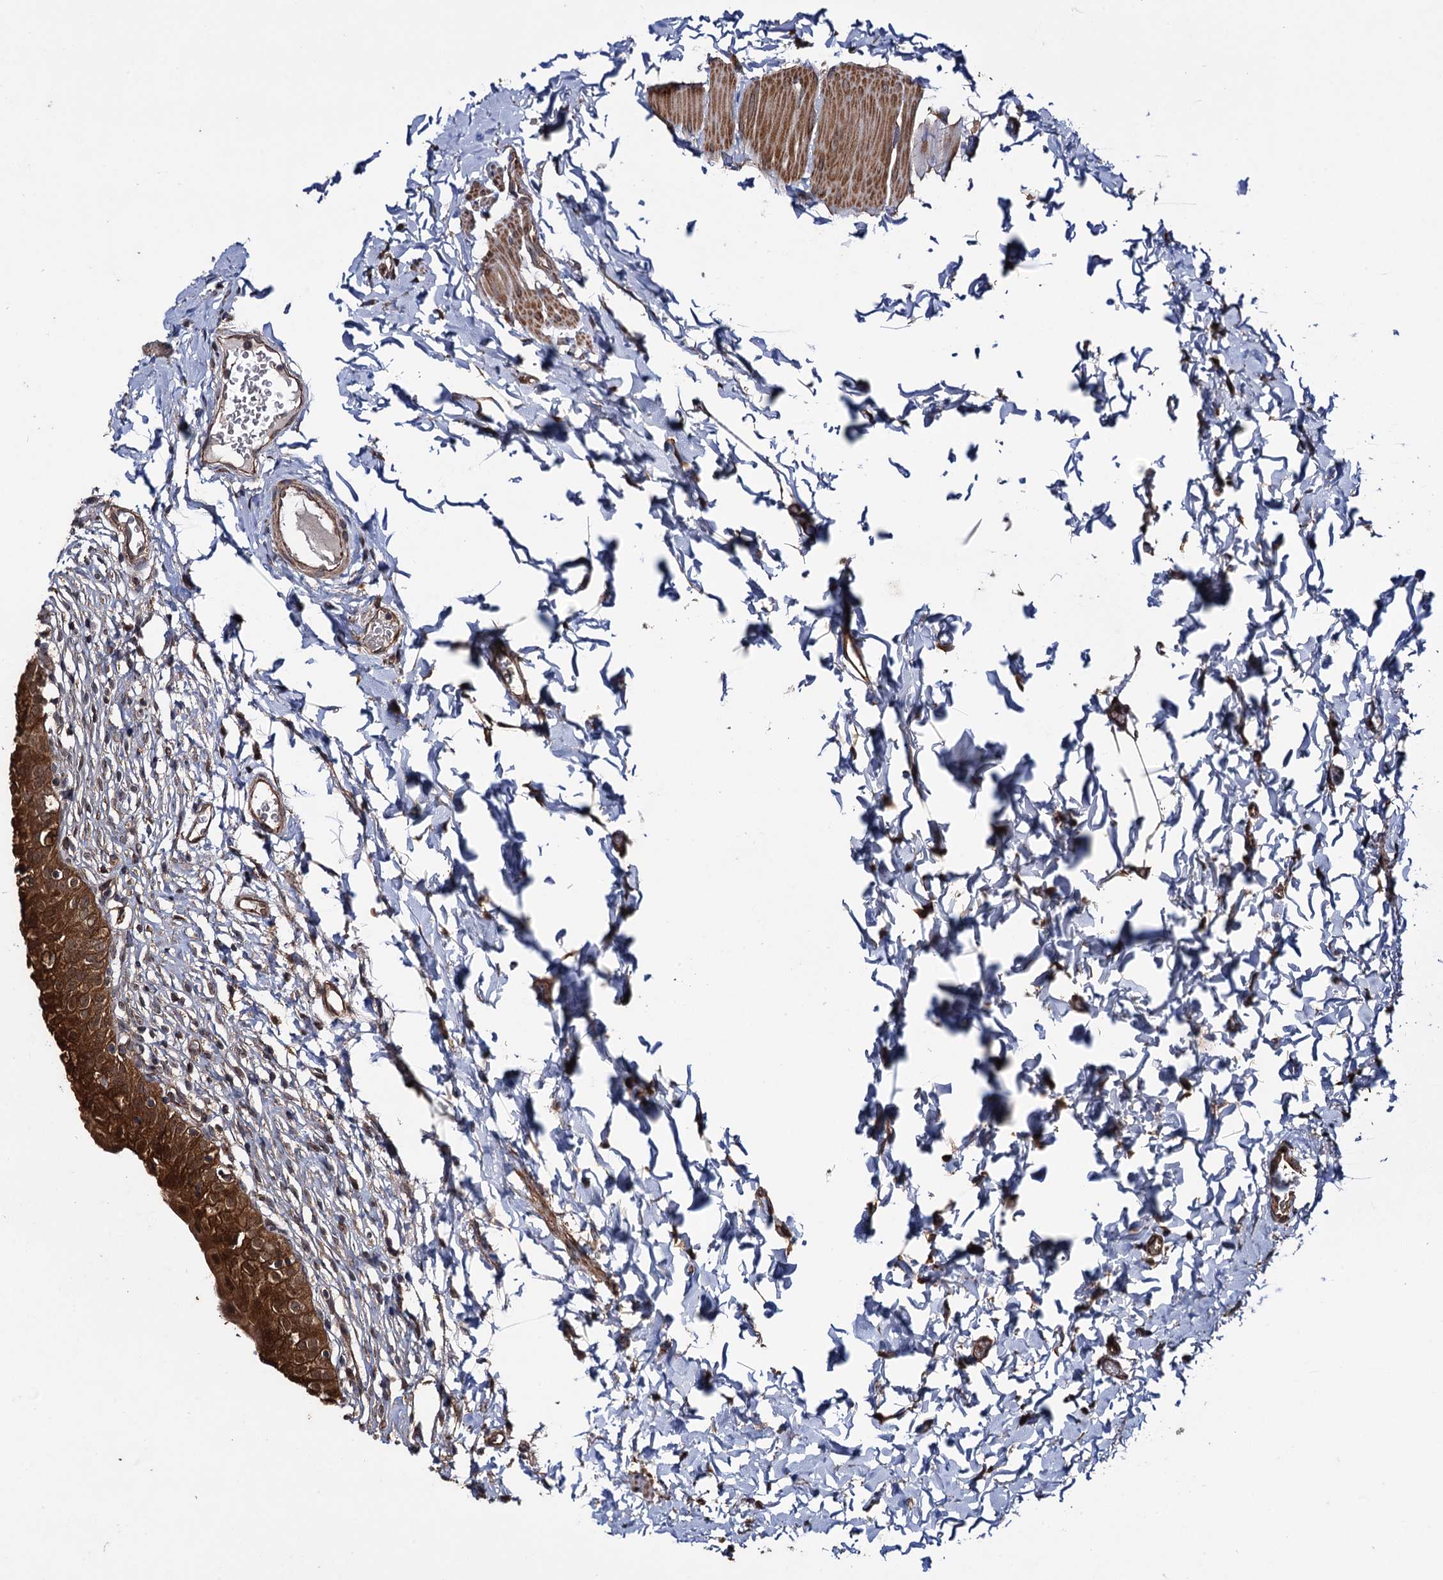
{"staining": {"intensity": "strong", "quantity": ">75%", "location": "cytoplasmic/membranous"}, "tissue": "urinary bladder", "cell_type": "Urothelial cells", "image_type": "normal", "snomed": [{"axis": "morphology", "description": "Normal tissue, NOS"}, {"axis": "topography", "description": "Urinary bladder"}], "caption": "Immunohistochemical staining of benign human urinary bladder displays >75% levels of strong cytoplasmic/membranous protein expression in approximately >75% of urothelial cells.", "gene": "HAUS1", "patient": {"sex": "male", "age": 55}}